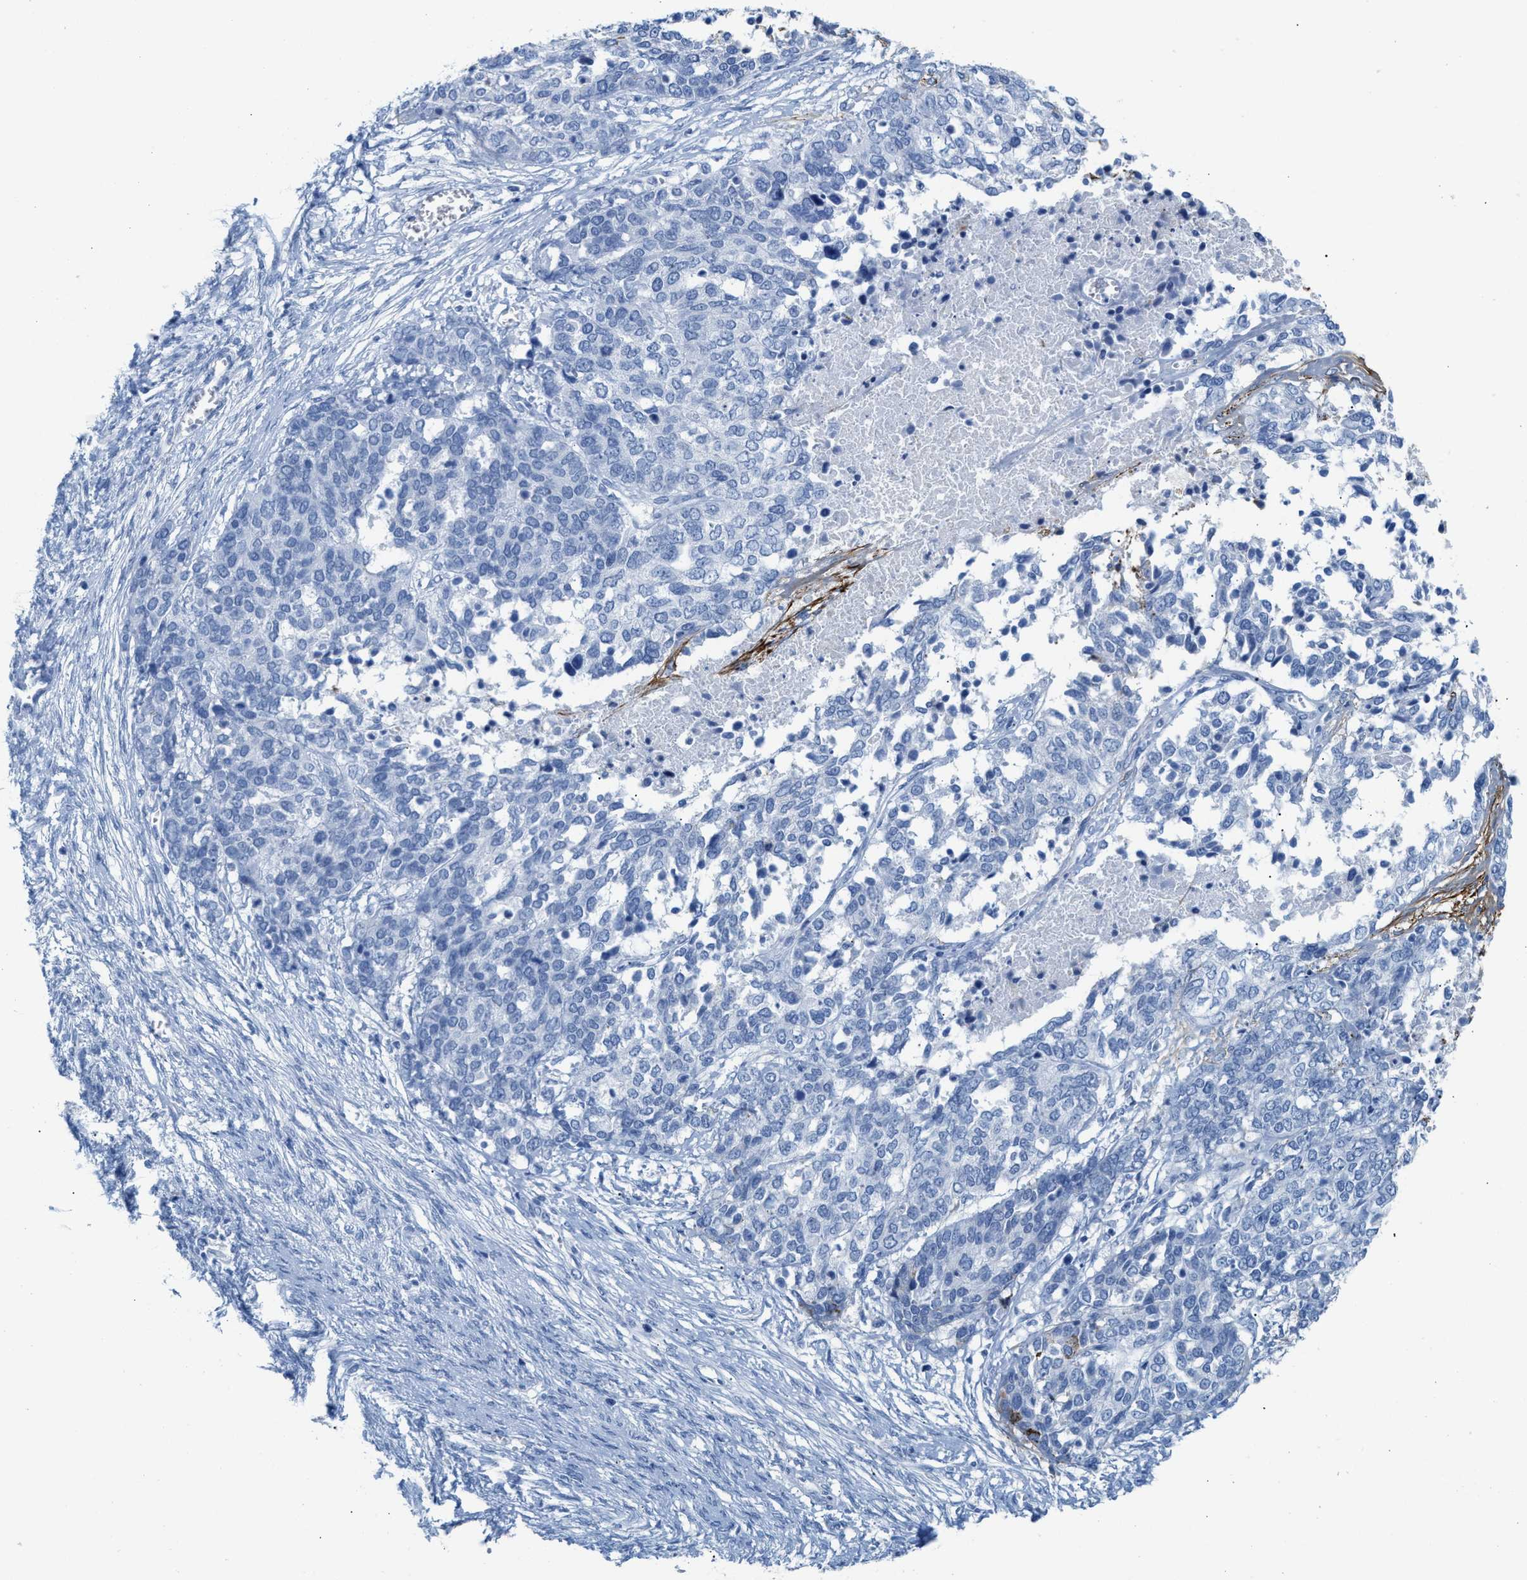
{"staining": {"intensity": "negative", "quantity": "none", "location": "none"}, "tissue": "ovarian cancer", "cell_type": "Tumor cells", "image_type": "cancer", "snomed": [{"axis": "morphology", "description": "Cystadenocarcinoma, serous, NOS"}, {"axis": "topography", "description": "Ovary"}], "caption": "Protein analysis of ovarian serous cystadenocarcinoma demonstrates no significant expression in tumor cells.", "gene": "TNR", "patient": {"sex": "female", "age": 44}}